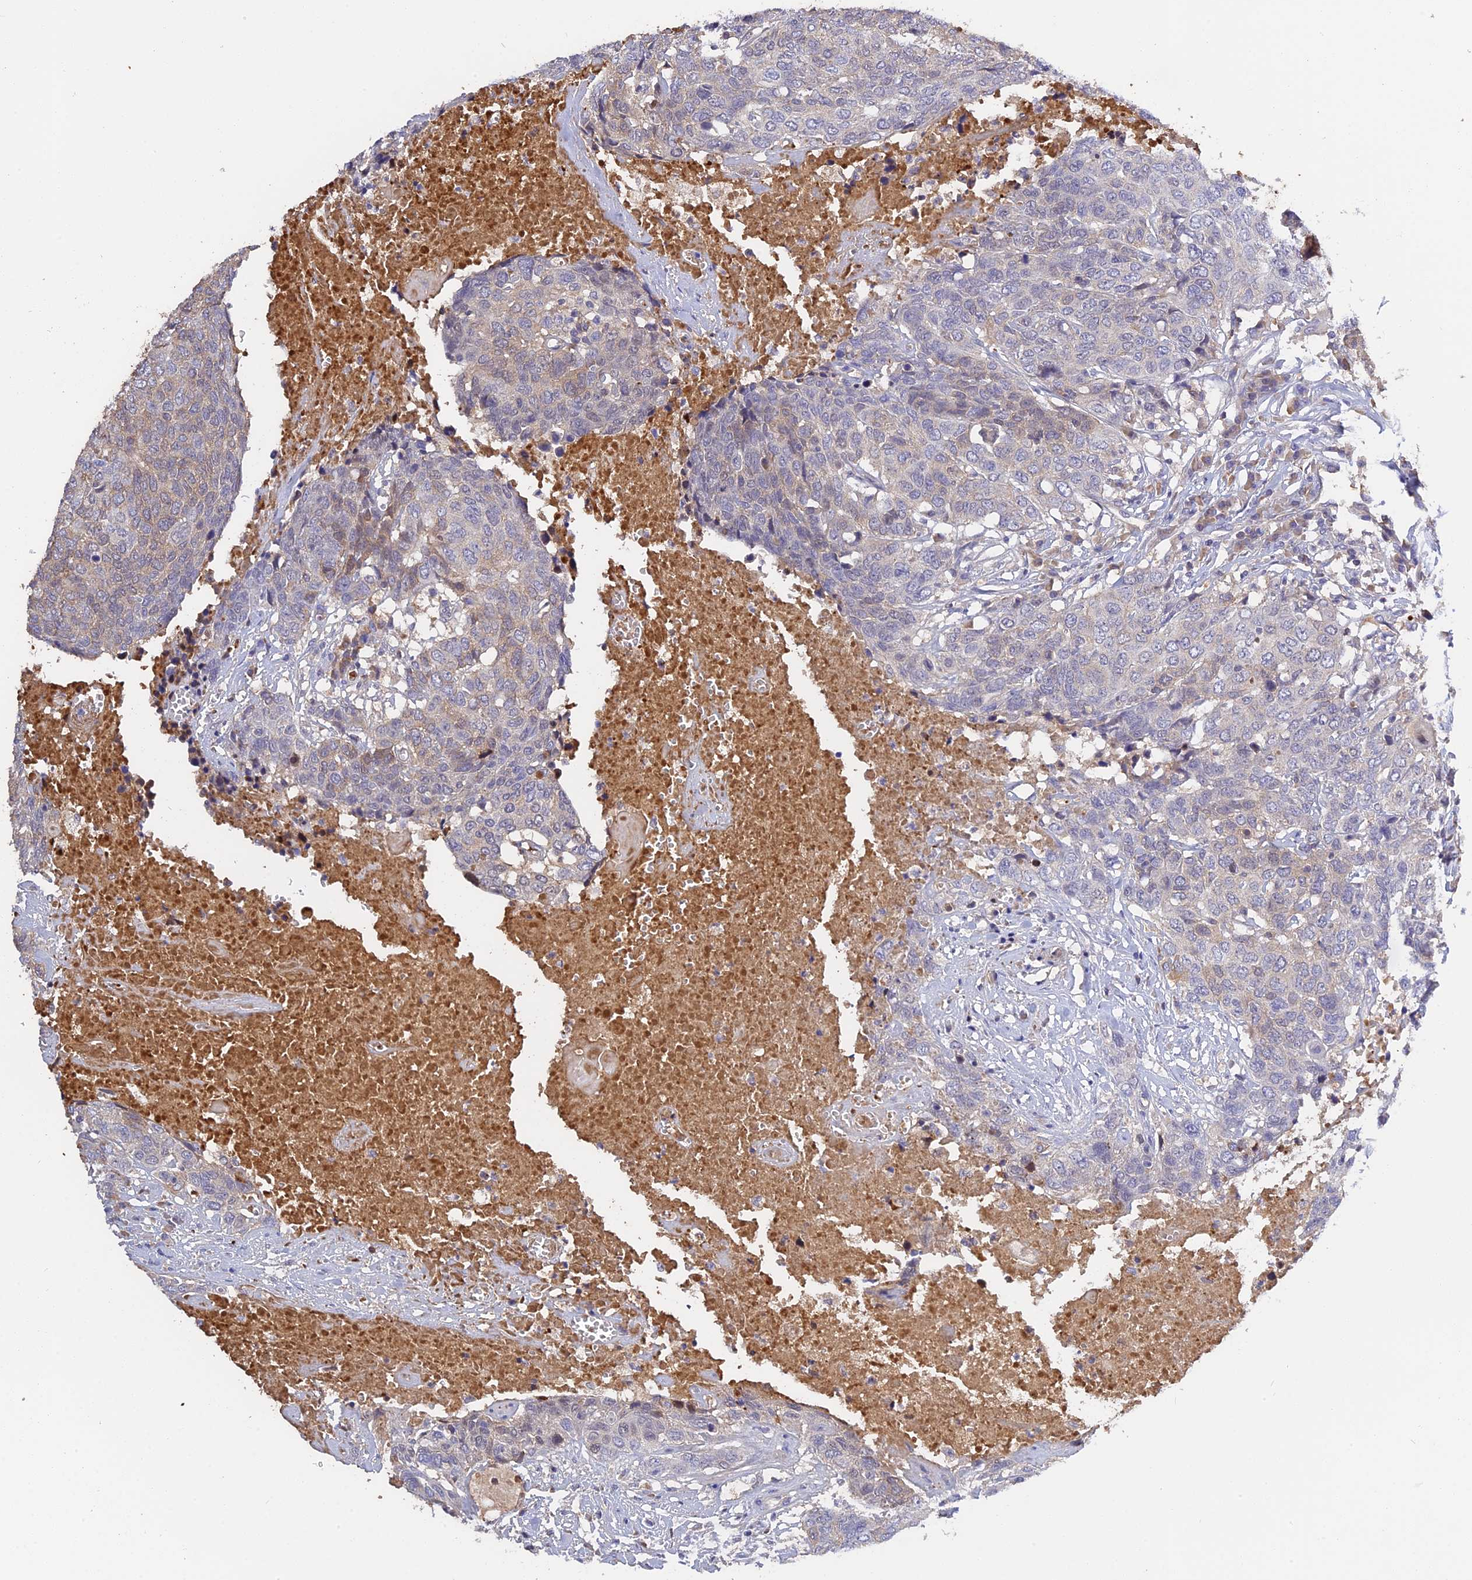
{"staining": {"intensity": "negative", "quantity": "none", "location": "none"}, "tissue": "head and neck cancer", "cell_type": "Tumor cells", "image_type": "cancer", "snomed": [{"axis": "morphology", "description": "Squamous cell carcinoma, NOS"}, {"axis": "topography", "description": "Head-Neck"}], "caption": "Immunohistochemical staining of head and neck cancer (squamous cell carcinoma) exhibits no significant positivity in tumor cells.", "gene": "PZP", "patient": {"sex": "male", "age": 66}}